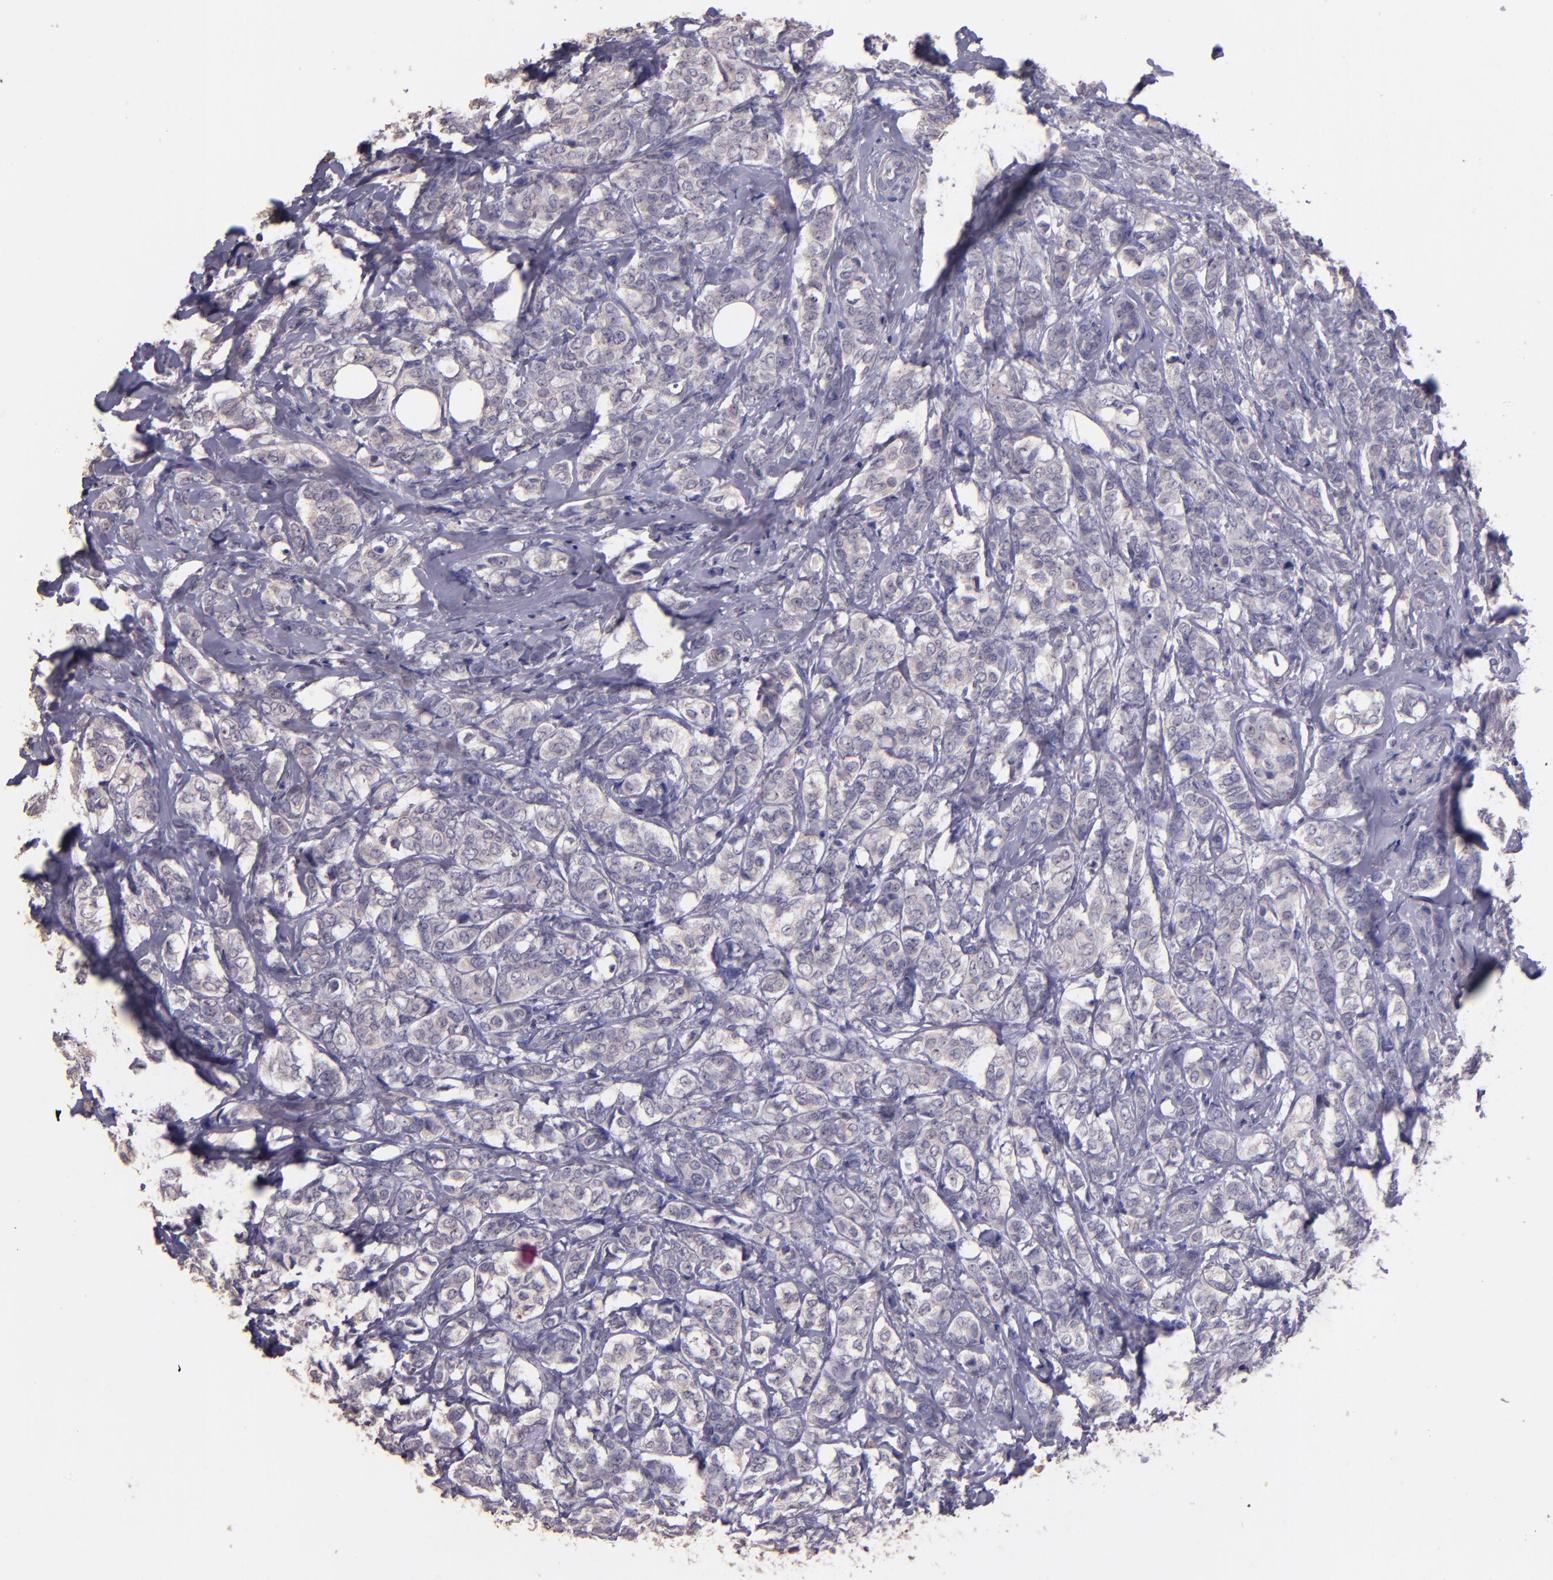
{"staining": {"intensity": "weak", "quantity": "<25%", "location": "cytoplasmic/membranous"}, "tissue": "breast cancer", "cell_type": "Tumor cells", "image_type": "cancer", "snomed": [{"axis": "morphology", "description": "Lobular carcinoma"}, {"axis": "topography", "description": "Breast"}], "caption": "DAB (3,3'-diaminobenzidine) immunohistochemical staining of human breast cancer (lobular carcinoma) exhibits no significant staining in tumor cells.", "gene": "PAPPA", "patient": {"sex": "female", "age": 60}}